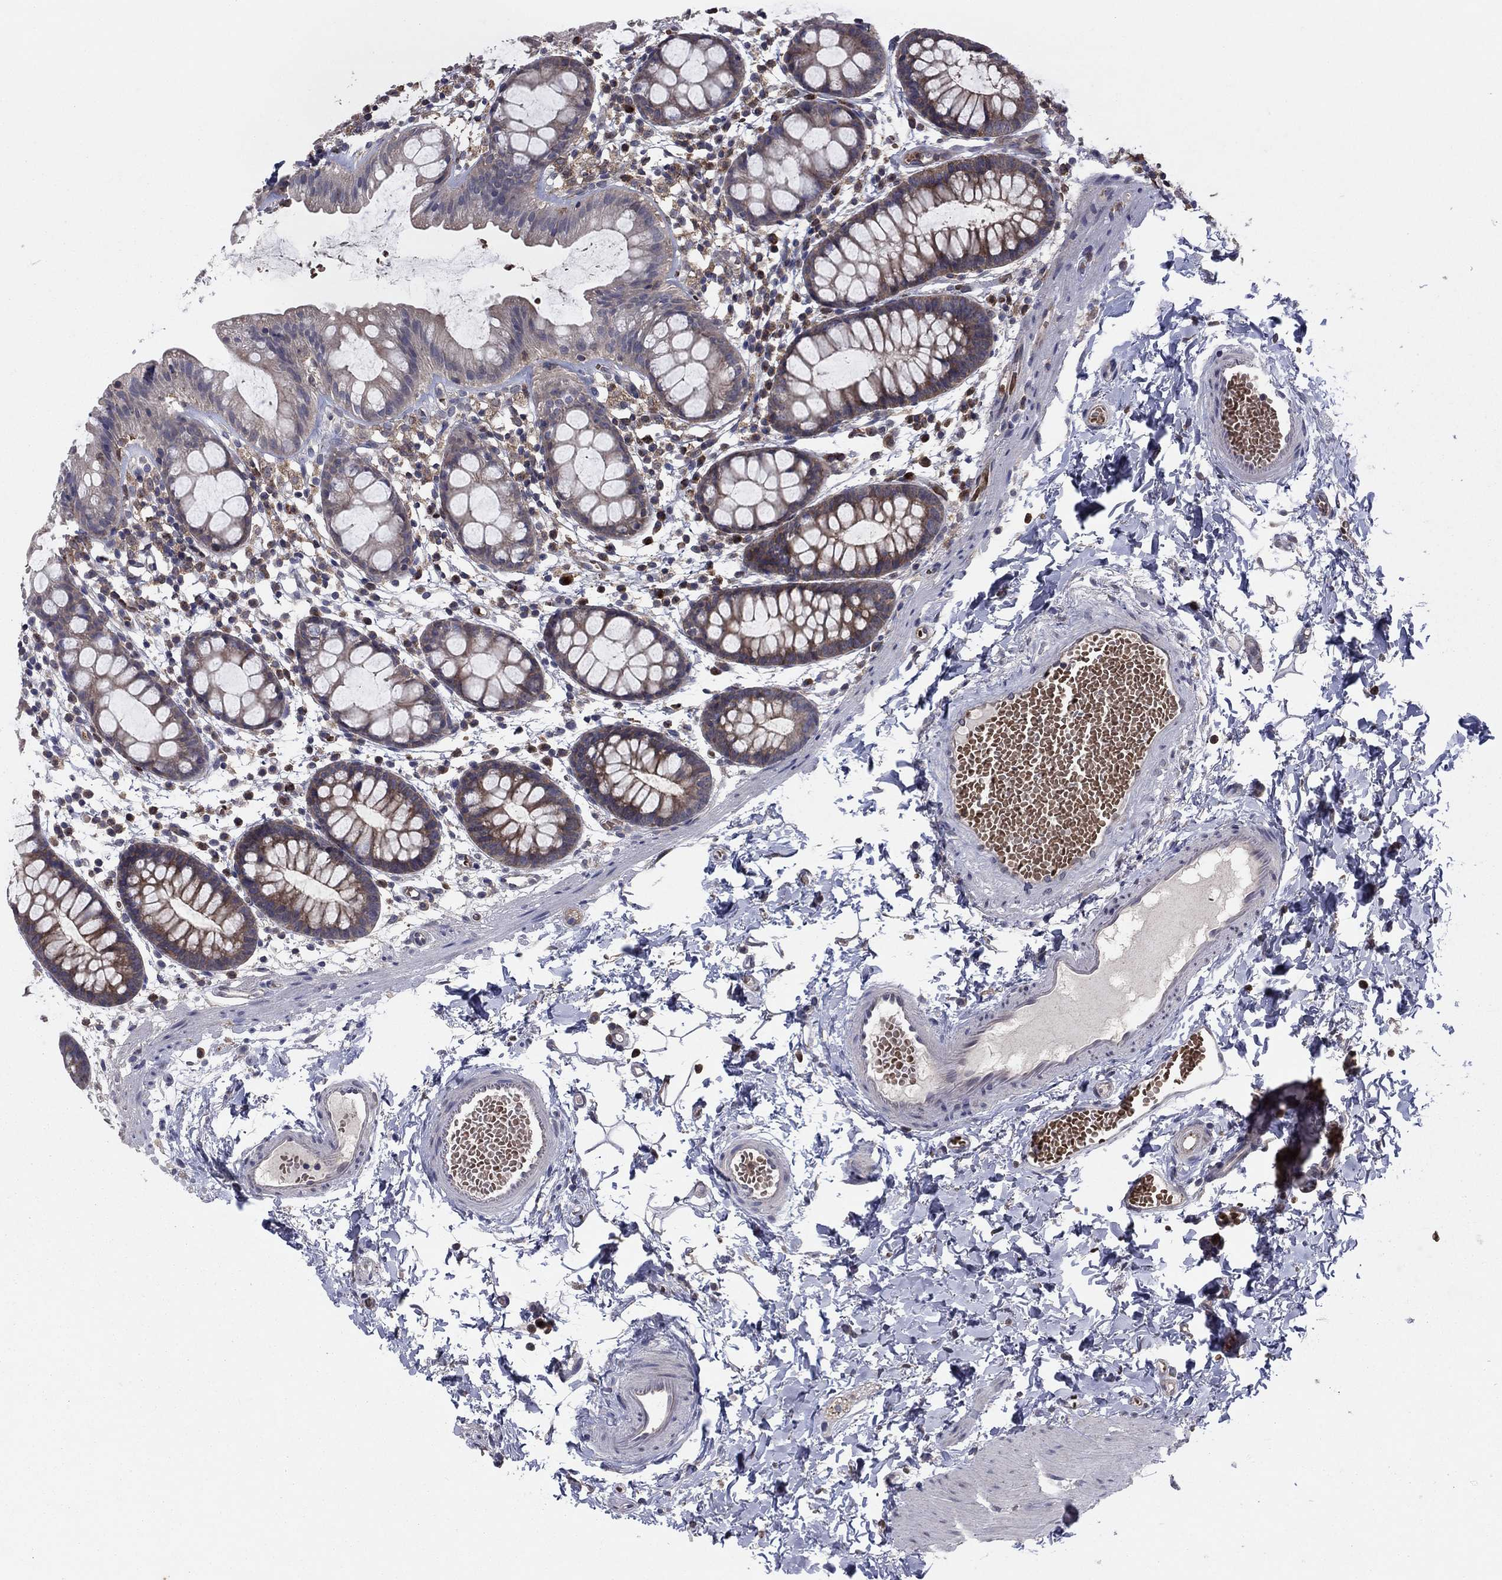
{"staining": {"intensity": "moderate", "quantity": "<25%", "location": "cytoplasmic/membranous"}, "tissue": "rectum", "cell_type": "Glandular cells", "image_type": "normal", "snomed": [{"axis": "morphology", "description": "Normal tissue, NOS"}, {"axis": "topography", "description": "Rectum"}], "caption": "High-power microscopy captured an immunohistochemistry (IHC) micrograph of normal rectum, revealing moderate cytoplasmic/membranous expression in about <25% of glandular cells. Immunohistochemistry (ihc) stains the protein of interest in brown and the nuclei are stained blue.", "gene": "MEA1", "patient": {"sex": "male", "age": 57}}